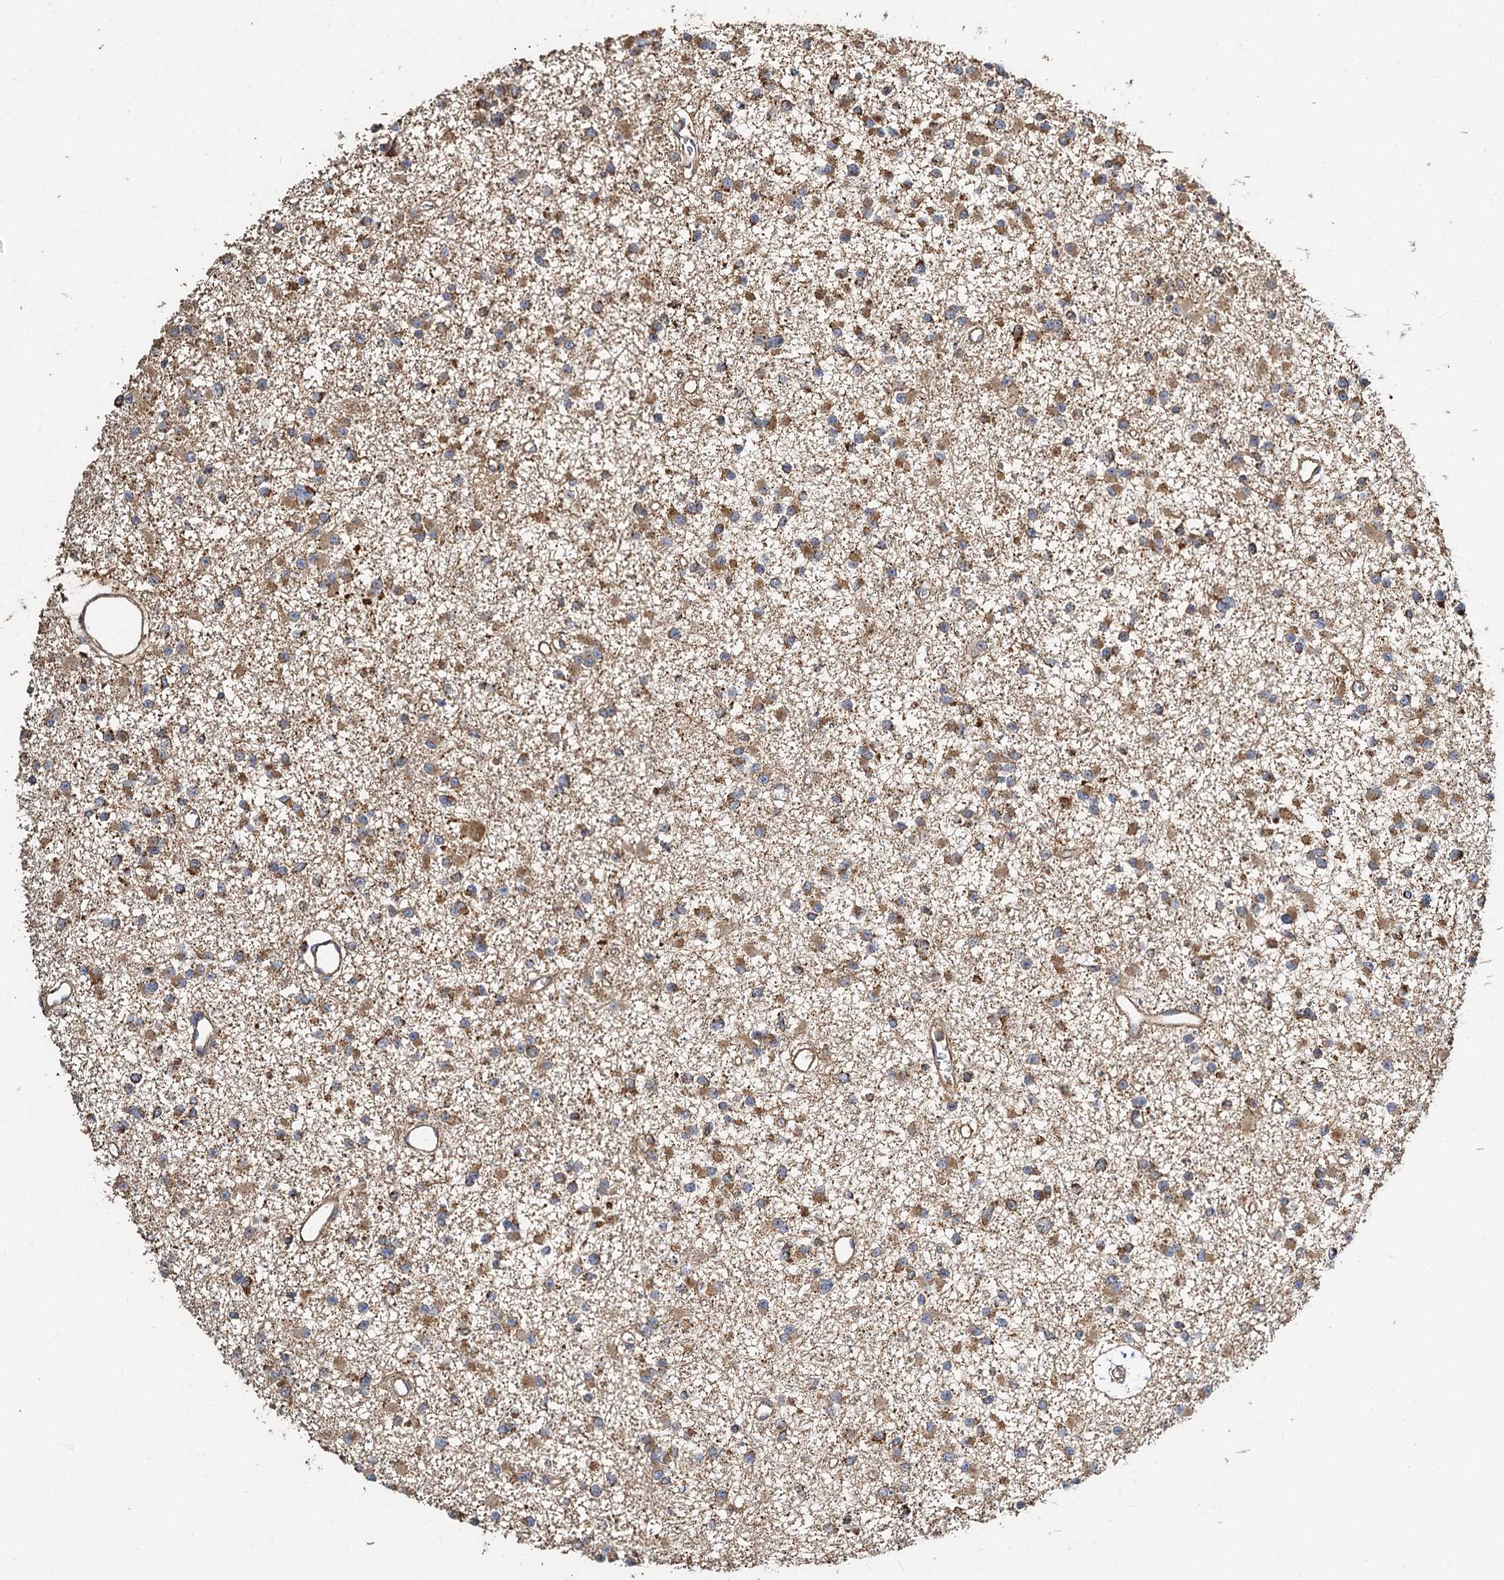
{"staining": {"intensity": "moderate", "quantity": ">75%", "location": "cytoplasmic/membranous"}, "tissue": "glioma", "cell_type": "Tumor cells", "image_type": "cancer", "snomed": [{"axis": "morphology", "description": "Glioma, malignant, Low grade"}, {"axis": "topography", "description": "Brain"}], "caption": "The photomicrograph reveals immunohistochemical staining of glioma. There is moderate cytoplasmic/membranous staining is present in about >75% of tumor cells.", "gene": "SDS", "patient": {"sex": "female", "age": 22}}